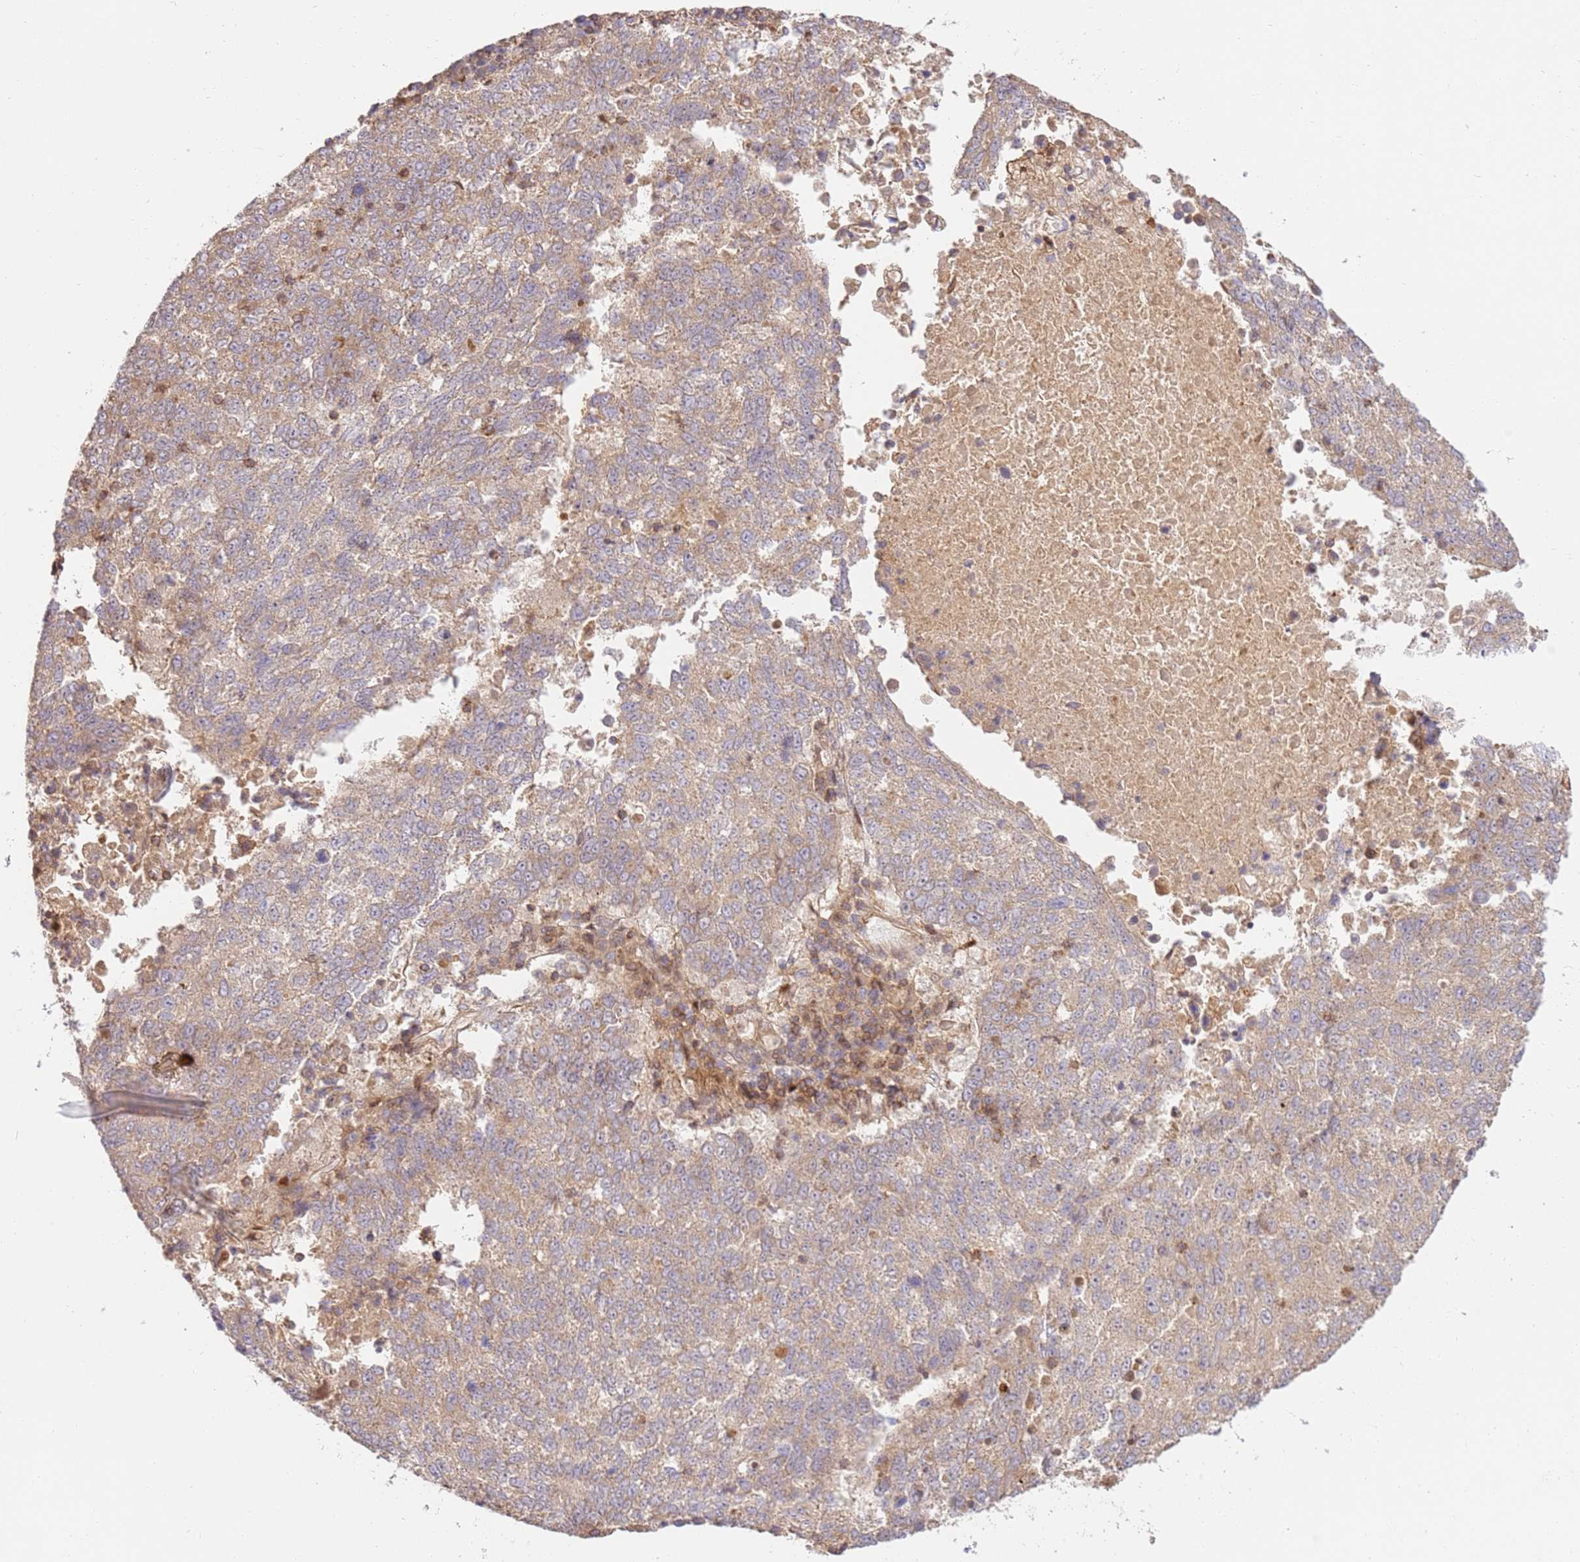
{"staining": {"intensity": "weak", "quantity": ">75%", "location": "cytoplasmic/membranous"}, "tissue": "lung cancer", "cell_type": "Tumor cells", "image_type": "cancer", "snomed": [{"axis": "morphology", "description": "Squamous cell carcinoma, NOS"}, {"axis": "topography", "description": "Lung"}], "caption": "Squamous cell carcinoma (lung) stained for a protein (brown) reveals weak cytoplasmic/membranous positive positivity in approximately >75% of tumor cells.", "gene": "KATNAL2", "patient": {"sex": "male", "age": 73}}